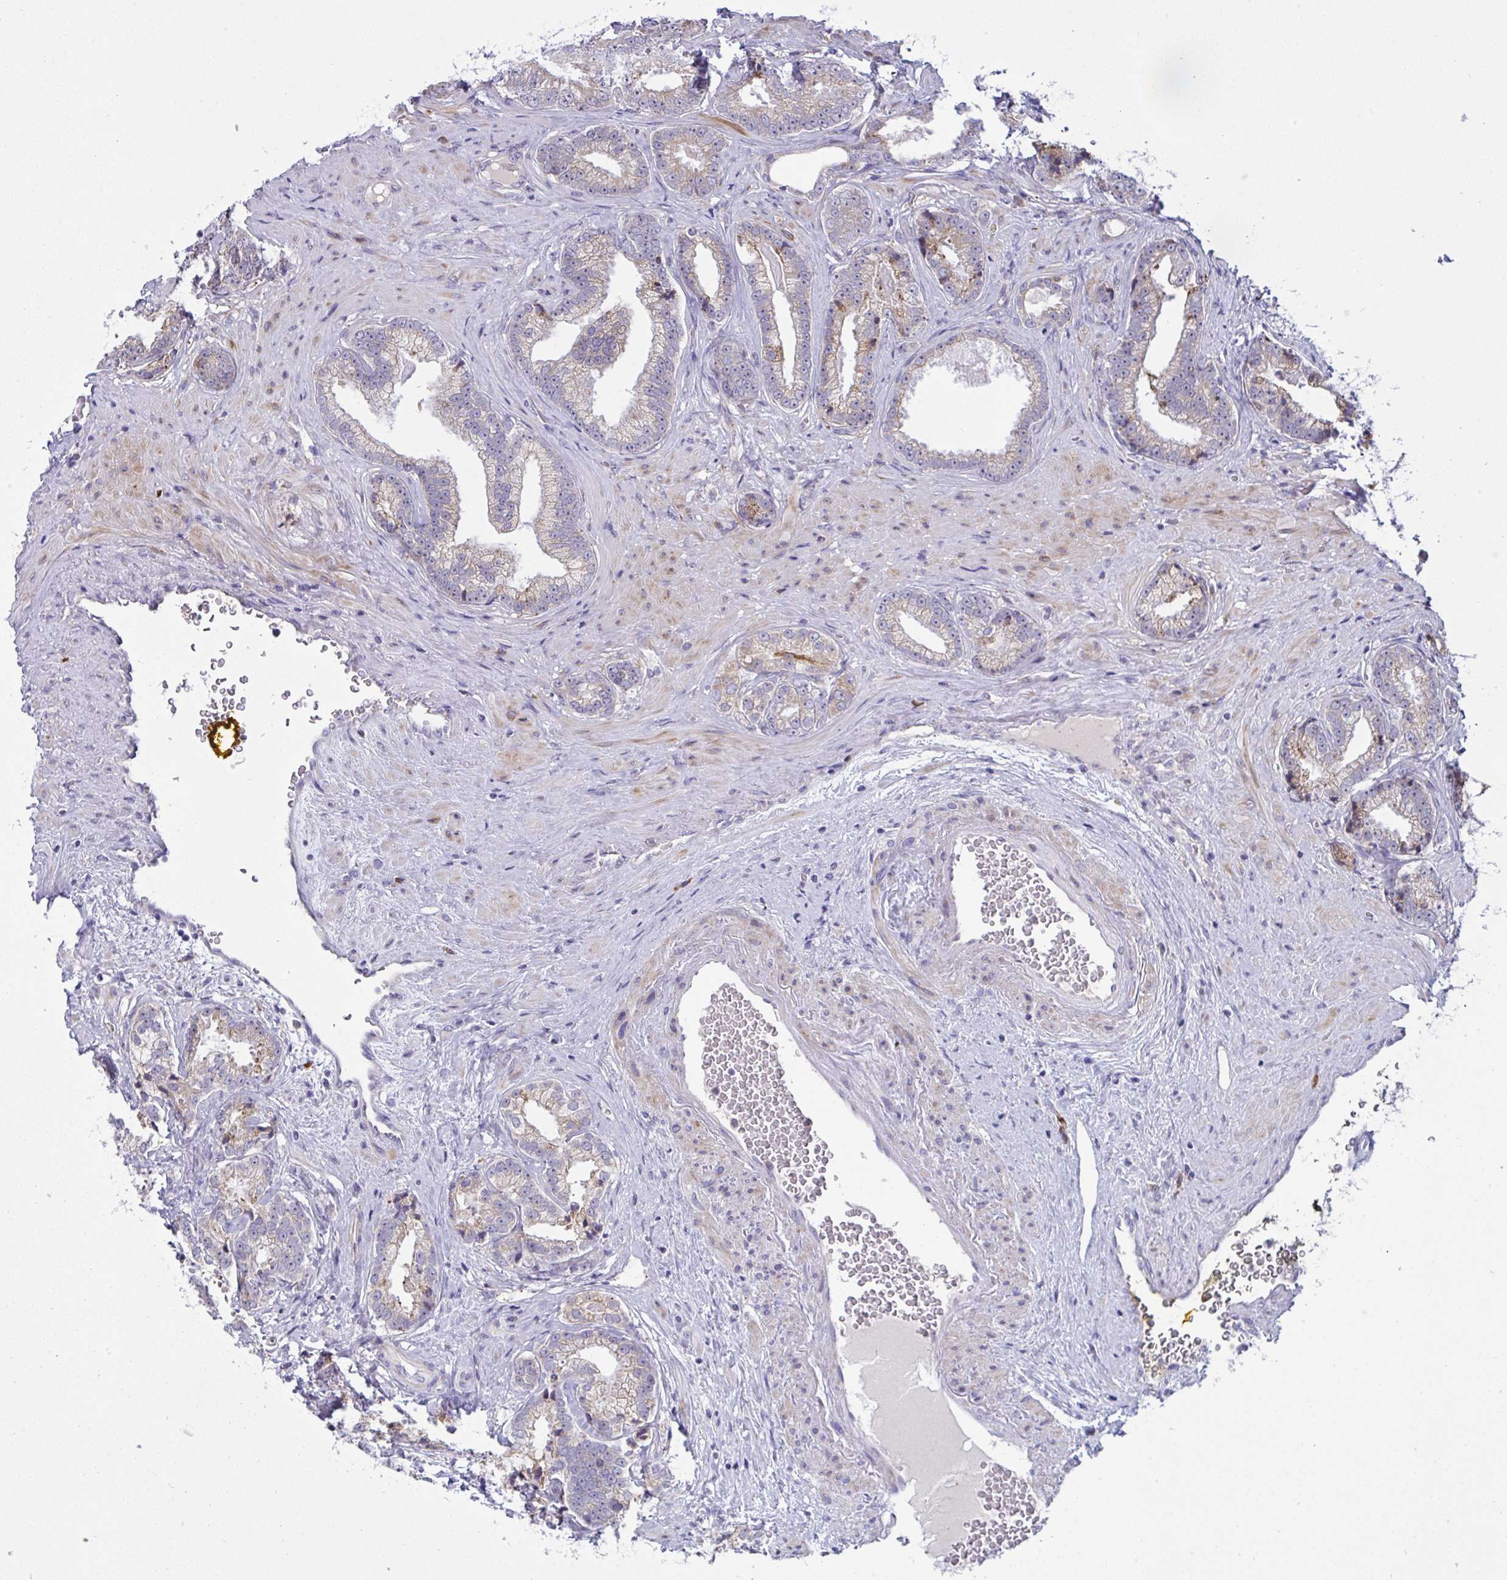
{"staining": {"intensity": "weak", "quantity": "<25%", "location": "cytoplasmic/membranous"}, "tissue": "prostate cancer", "cell_type": "Tumor cells", "image_type": "cancer", "snomed": [{"axis": "morphology", "description": "Adenocarcinoma, Low grade"}, {"axis": "topography", "description": "Prostate"}], "caption": "The immunohistochemistry image has no significant expression in tumor cells of prostate adenocarcinoma (low-grade) tissue.", "gene": "MYMK", "patient": {"sex": "male", "age": 61}}